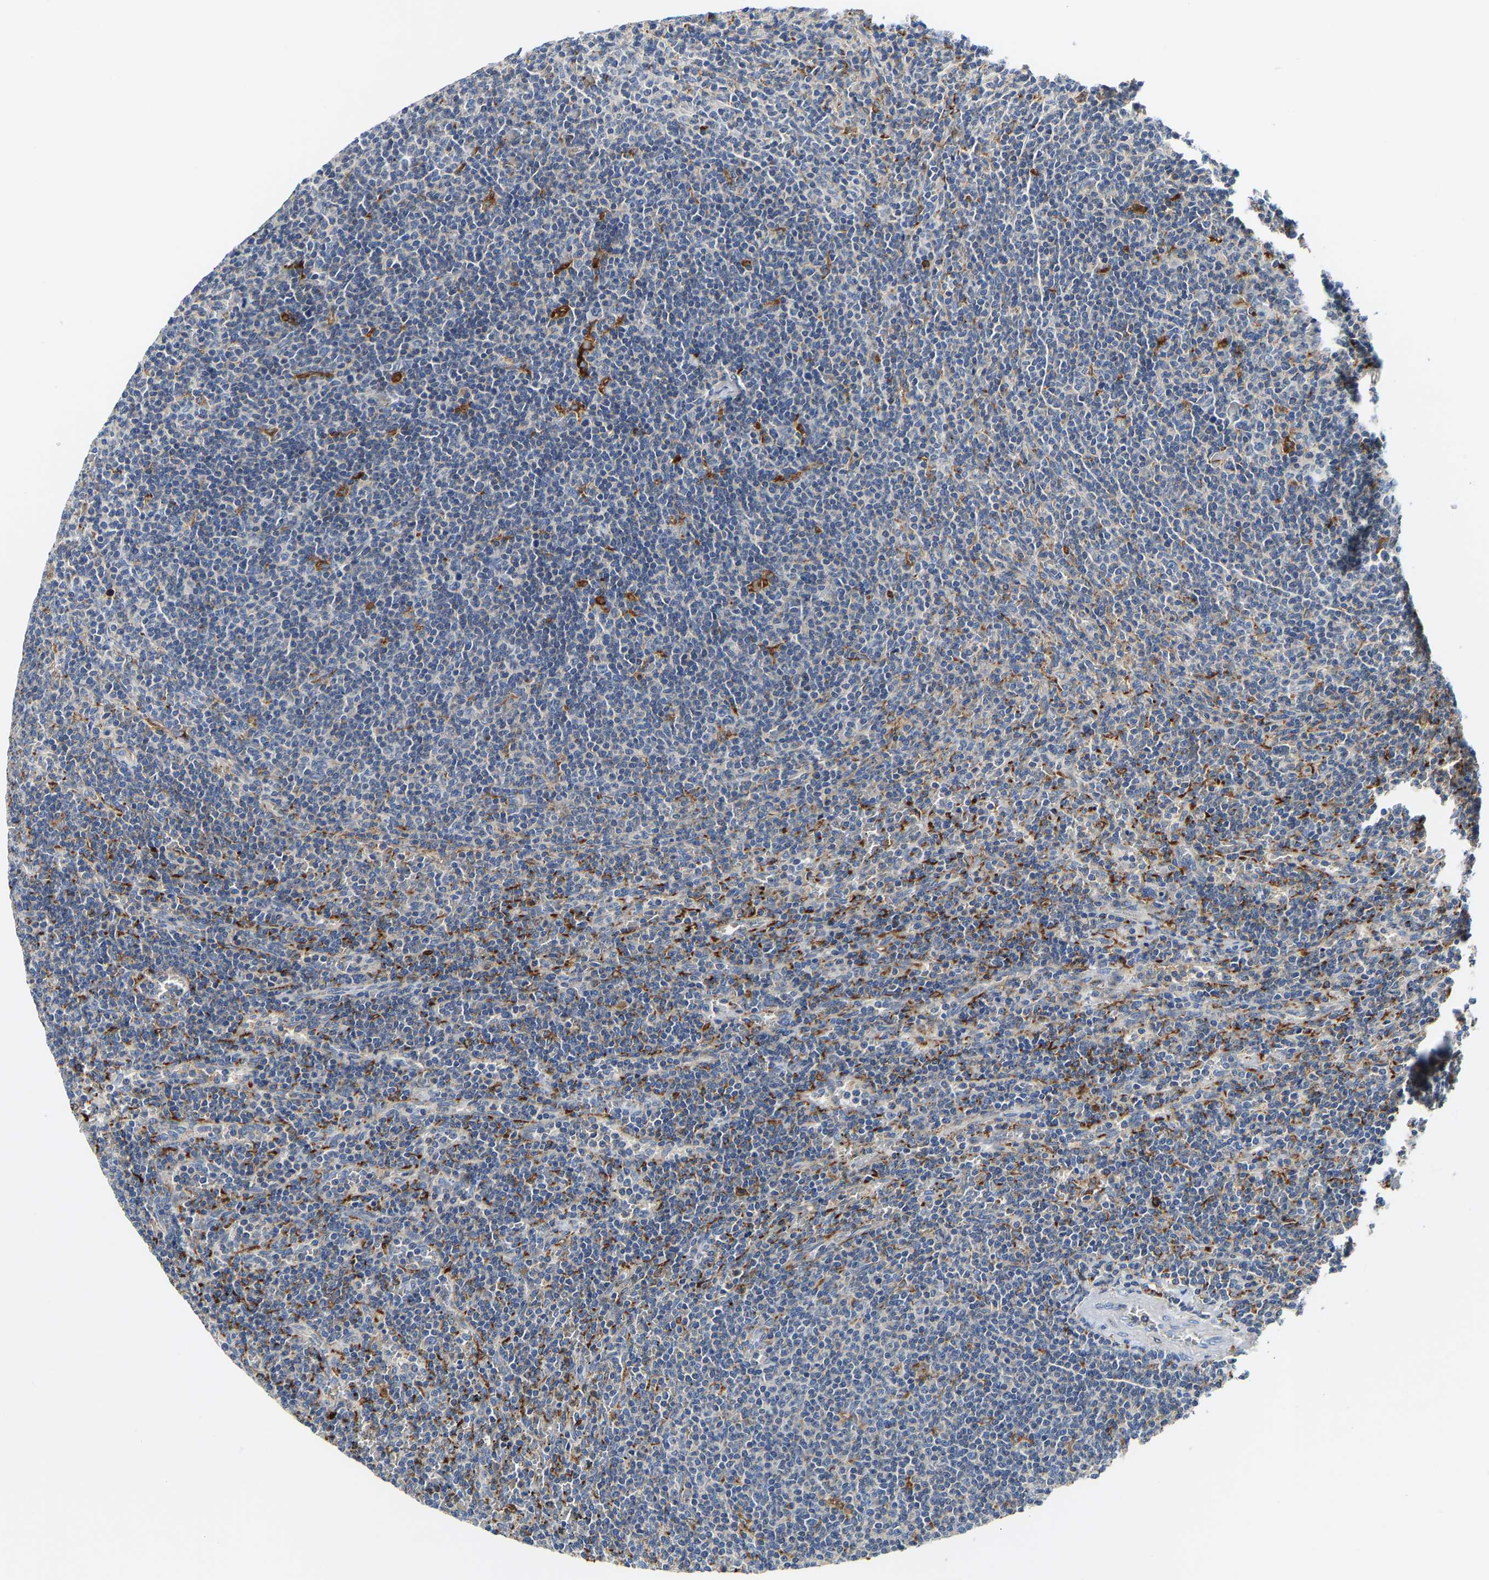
{"staining": {"intensity": "negative", "quantity": "none", "location": "none"}, "tissue": "lymphoma", "cell_type": "Tumor cells", "image_type": "cancer", "snomed": [{"axis": "morphology", "description": "Malignant lymphoma, non-Hodgkin's type, Low grade"}, {"axis": "topography", "description": "Spleen"}], "caption": "An IHC histopathology image of lymphoma is shown. There is no staining in tumor cells of lymphoma.", "gene": "ATP6V1E1", "patient": {"sex": "female", "age": 50}}